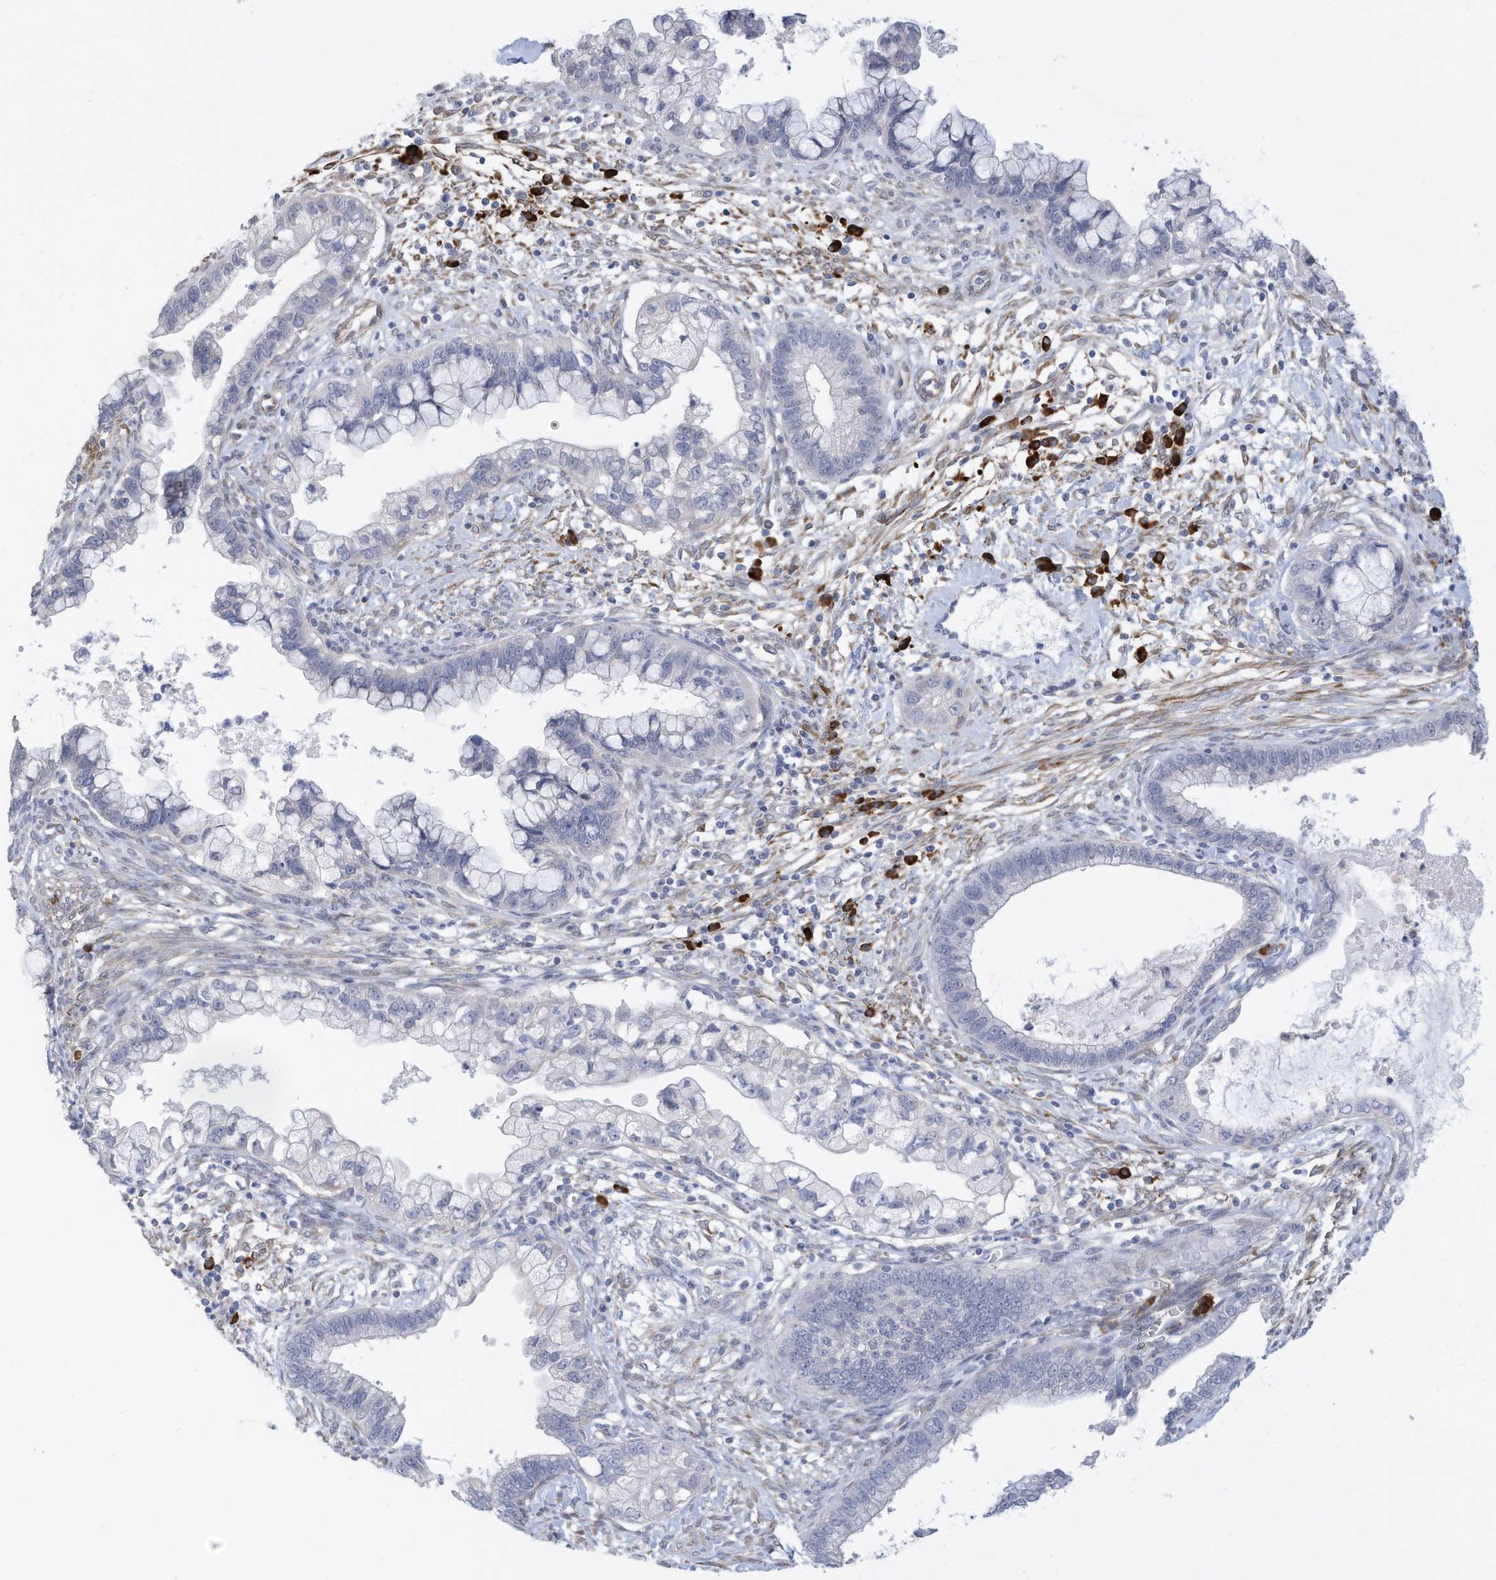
{"staining": {"intensity": "negative", "quantity": "none", "location": "none"}, "tissue": "cervical cancer", "cell_type": "Tumor cells", "image_type": "cancer", "snomed": [{"axis": "morphology", "description": "Adenocarcinoma, NOS"}, {"axis": "topography", "description": "Cervix"}], "caption": "IHC of human cervical cancer demonstrates no expression in tumor cells.", "gene": "ZNF292", "patient": {"sex": "female", "age": 44}}